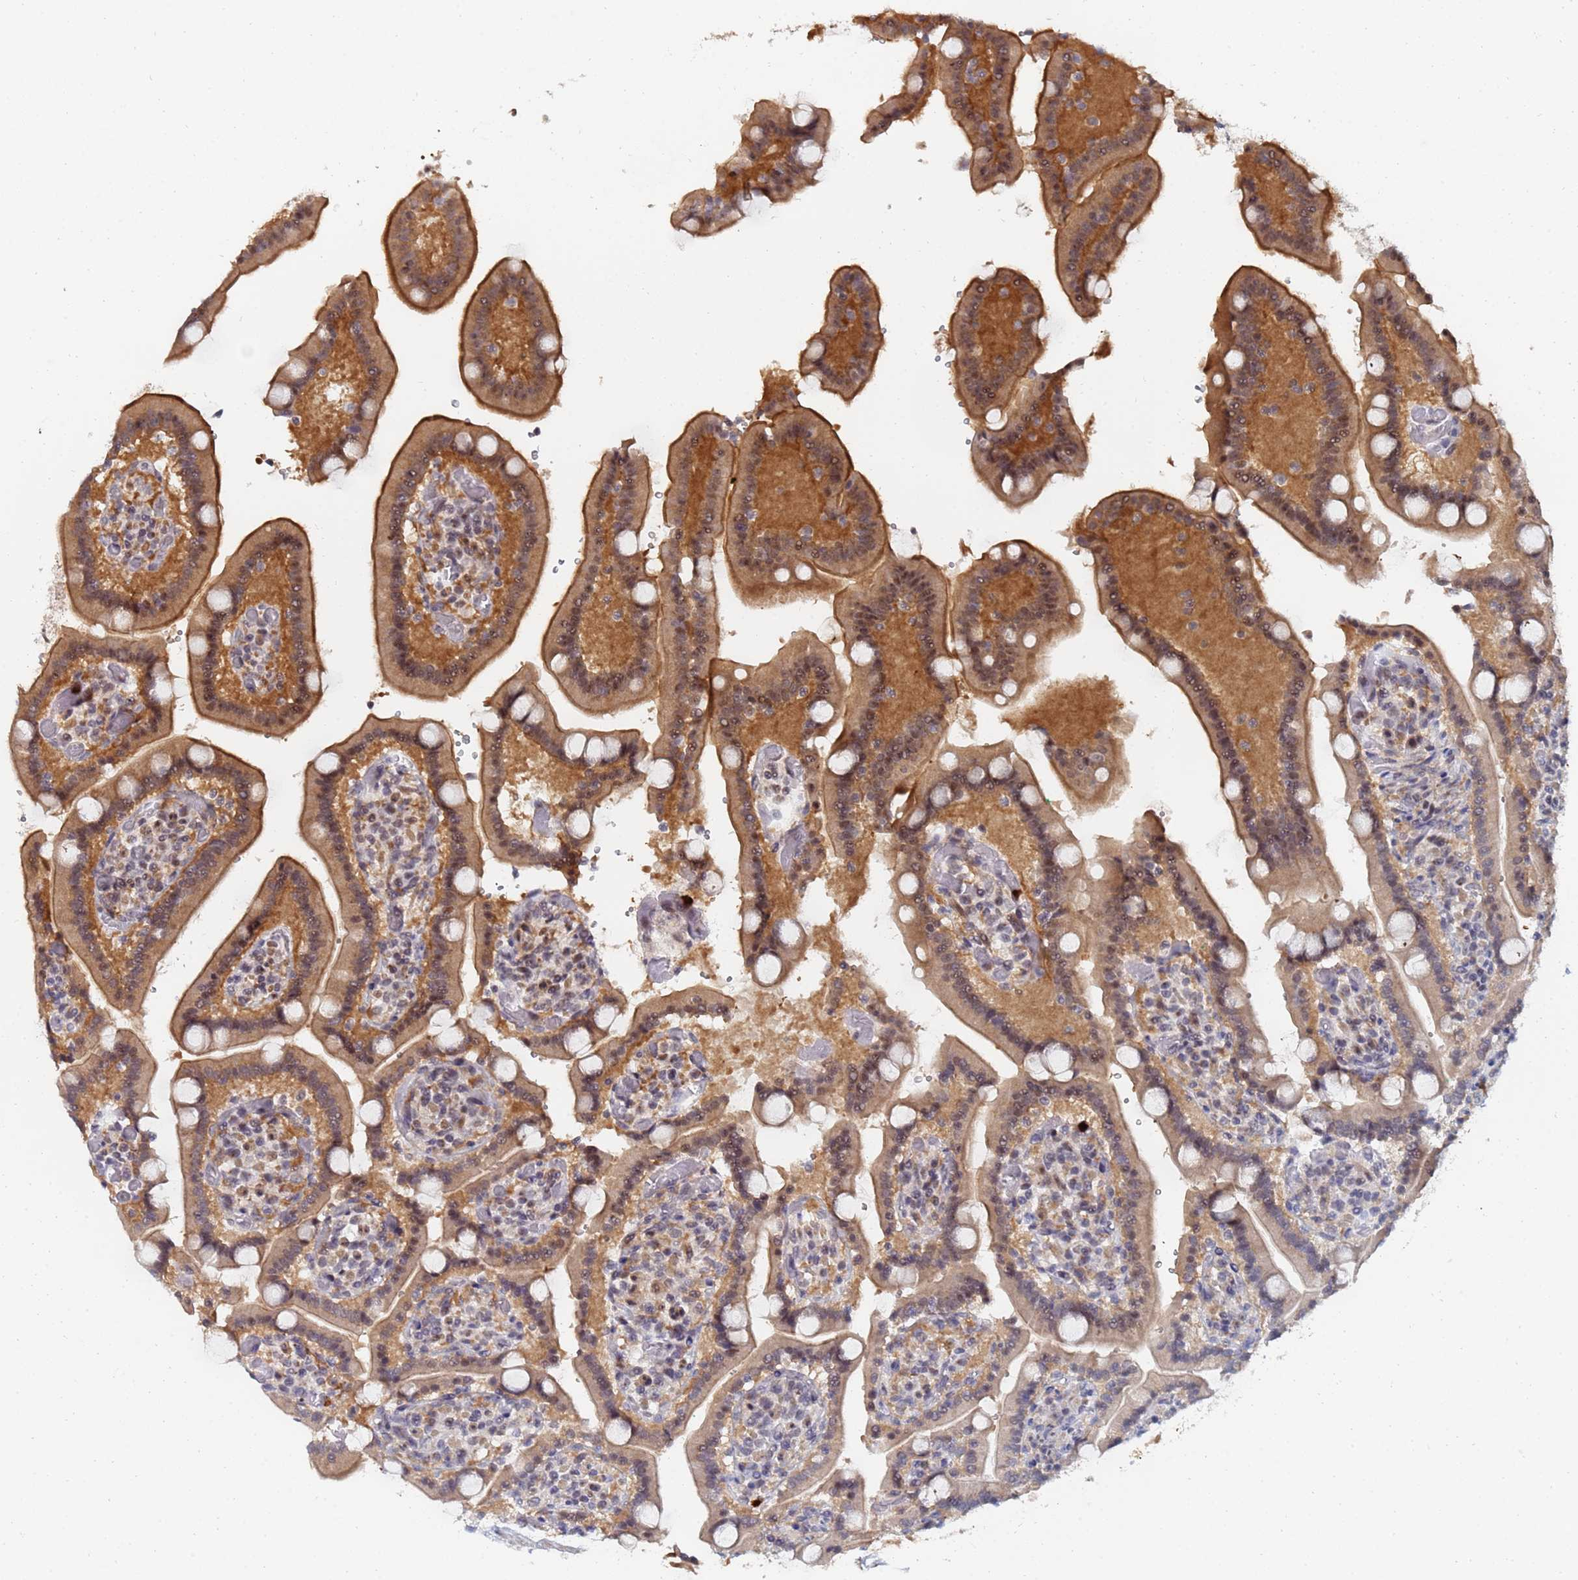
{"staining": {"intensity": "moderate", "quantity": "25%-75%", "location": "cytoplasmic/membranous"}, "tissue": "duodenum", "cell_type": "Glandular cells", "image_type": "normal", "snomed": [{"axis": "morphology", "description": "Normal tissue, NOS"}, {"axis": "topography", "description": "Duodenum"}], "caption": "This micrograph reveals normal duodenum stained with IHC to label a protein in brown. The cytoplasmic/membranous of glandular cells show moderate positivity for the protein. Nuclei are counter-stained blue.", "gene": "MTCL1", "patient": {"sex": "female", "age": 62}}